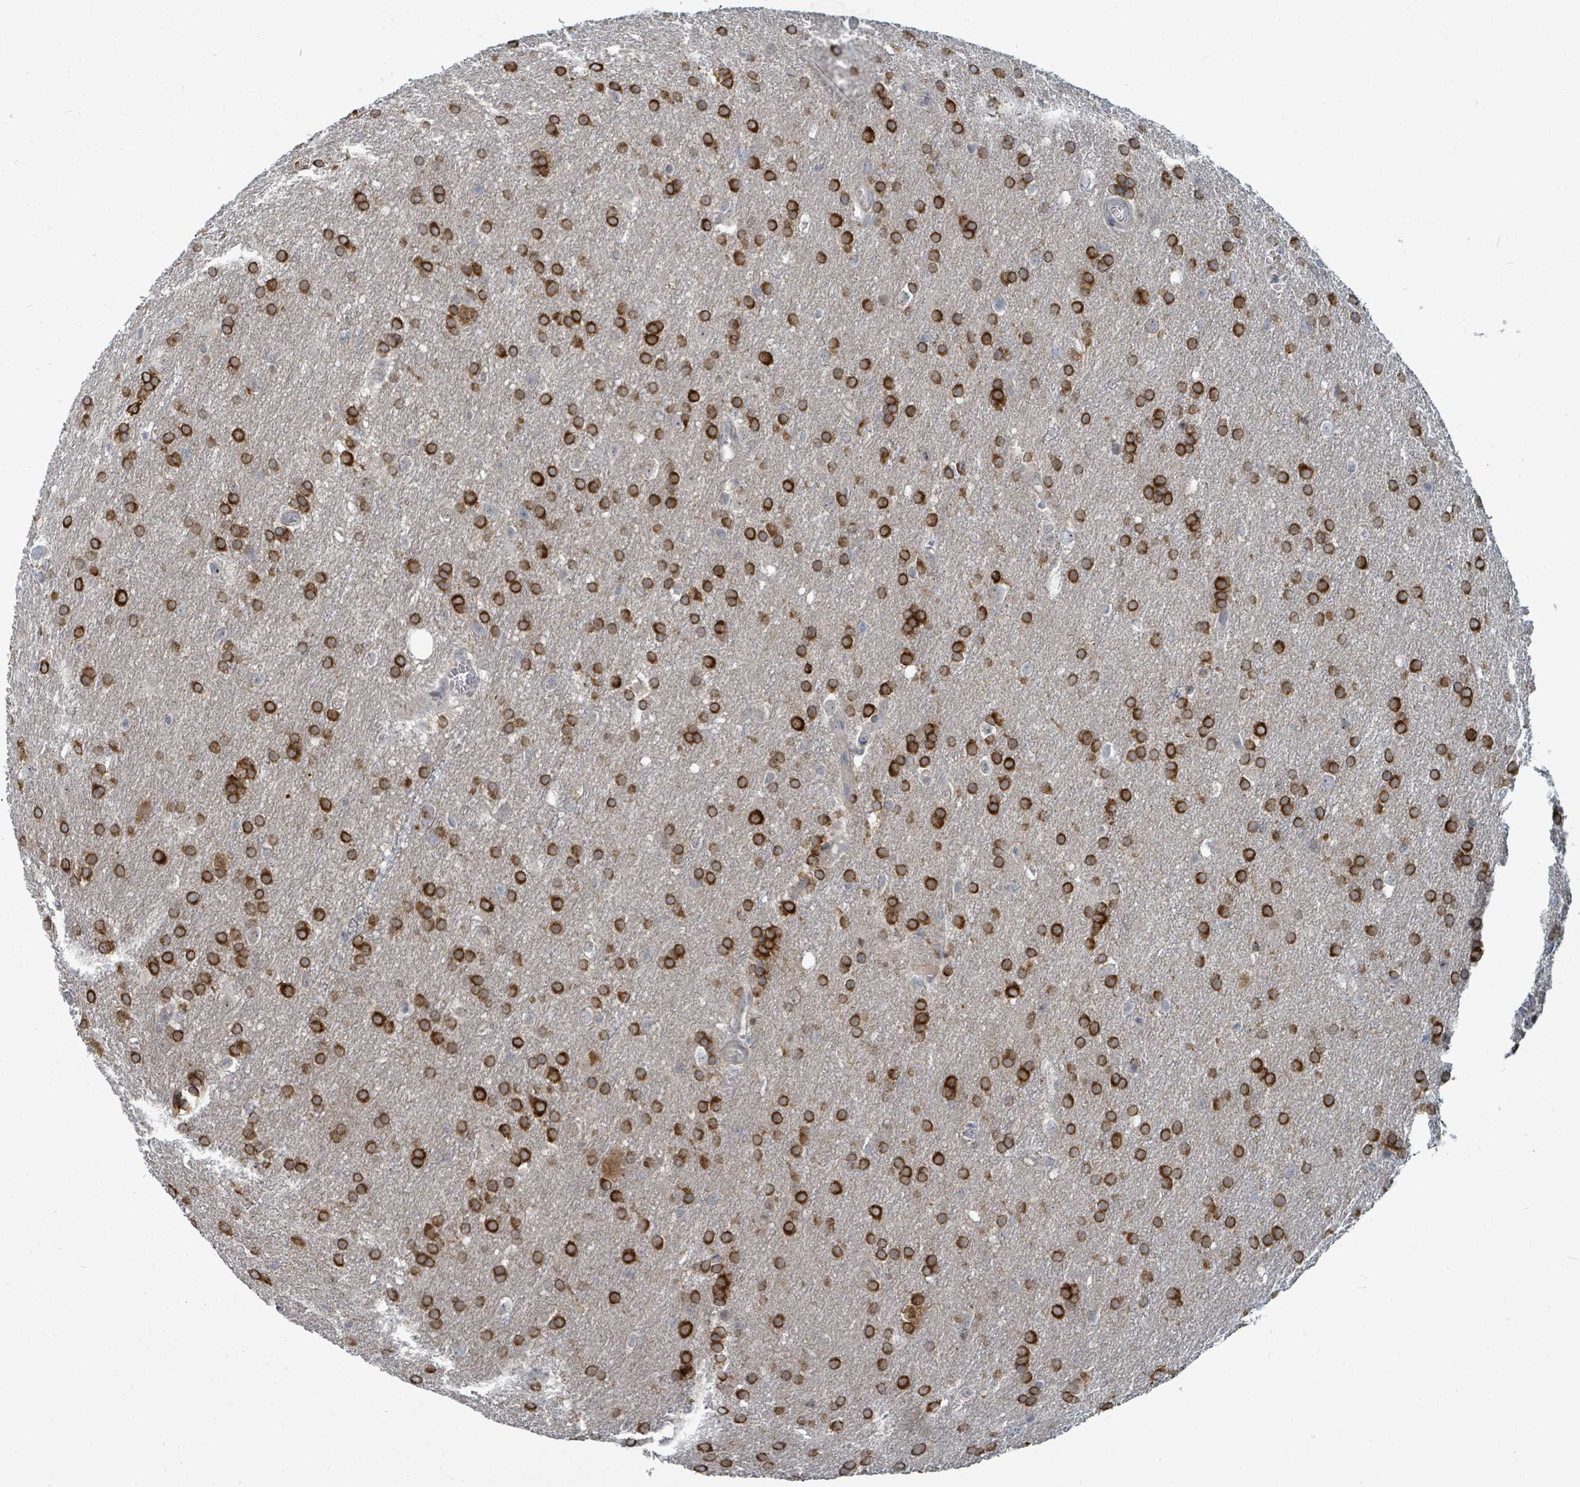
{"staining": {"intensity": "strong", "quantity": ">75%", "location": "cytoplasmic/membranous"}, "tissue": "glioma", "cell_type": "Tumor cells", "image_type": "cancer", "snomed": [{"axis": "morphology", "description": "Glioma, malignant, Low grade"}, {"axis": "topography", "description": "Brain"}], "caption": "A micrograph of glioma stained for a protein reveals strong cytoplasmic/membranous brown staining in tumor cells. The protein of interest is shown in brown color, while the nuclei are stained blue.", "gene": "TRDMT1", "patient": {"sex": "female", "age": 32}}